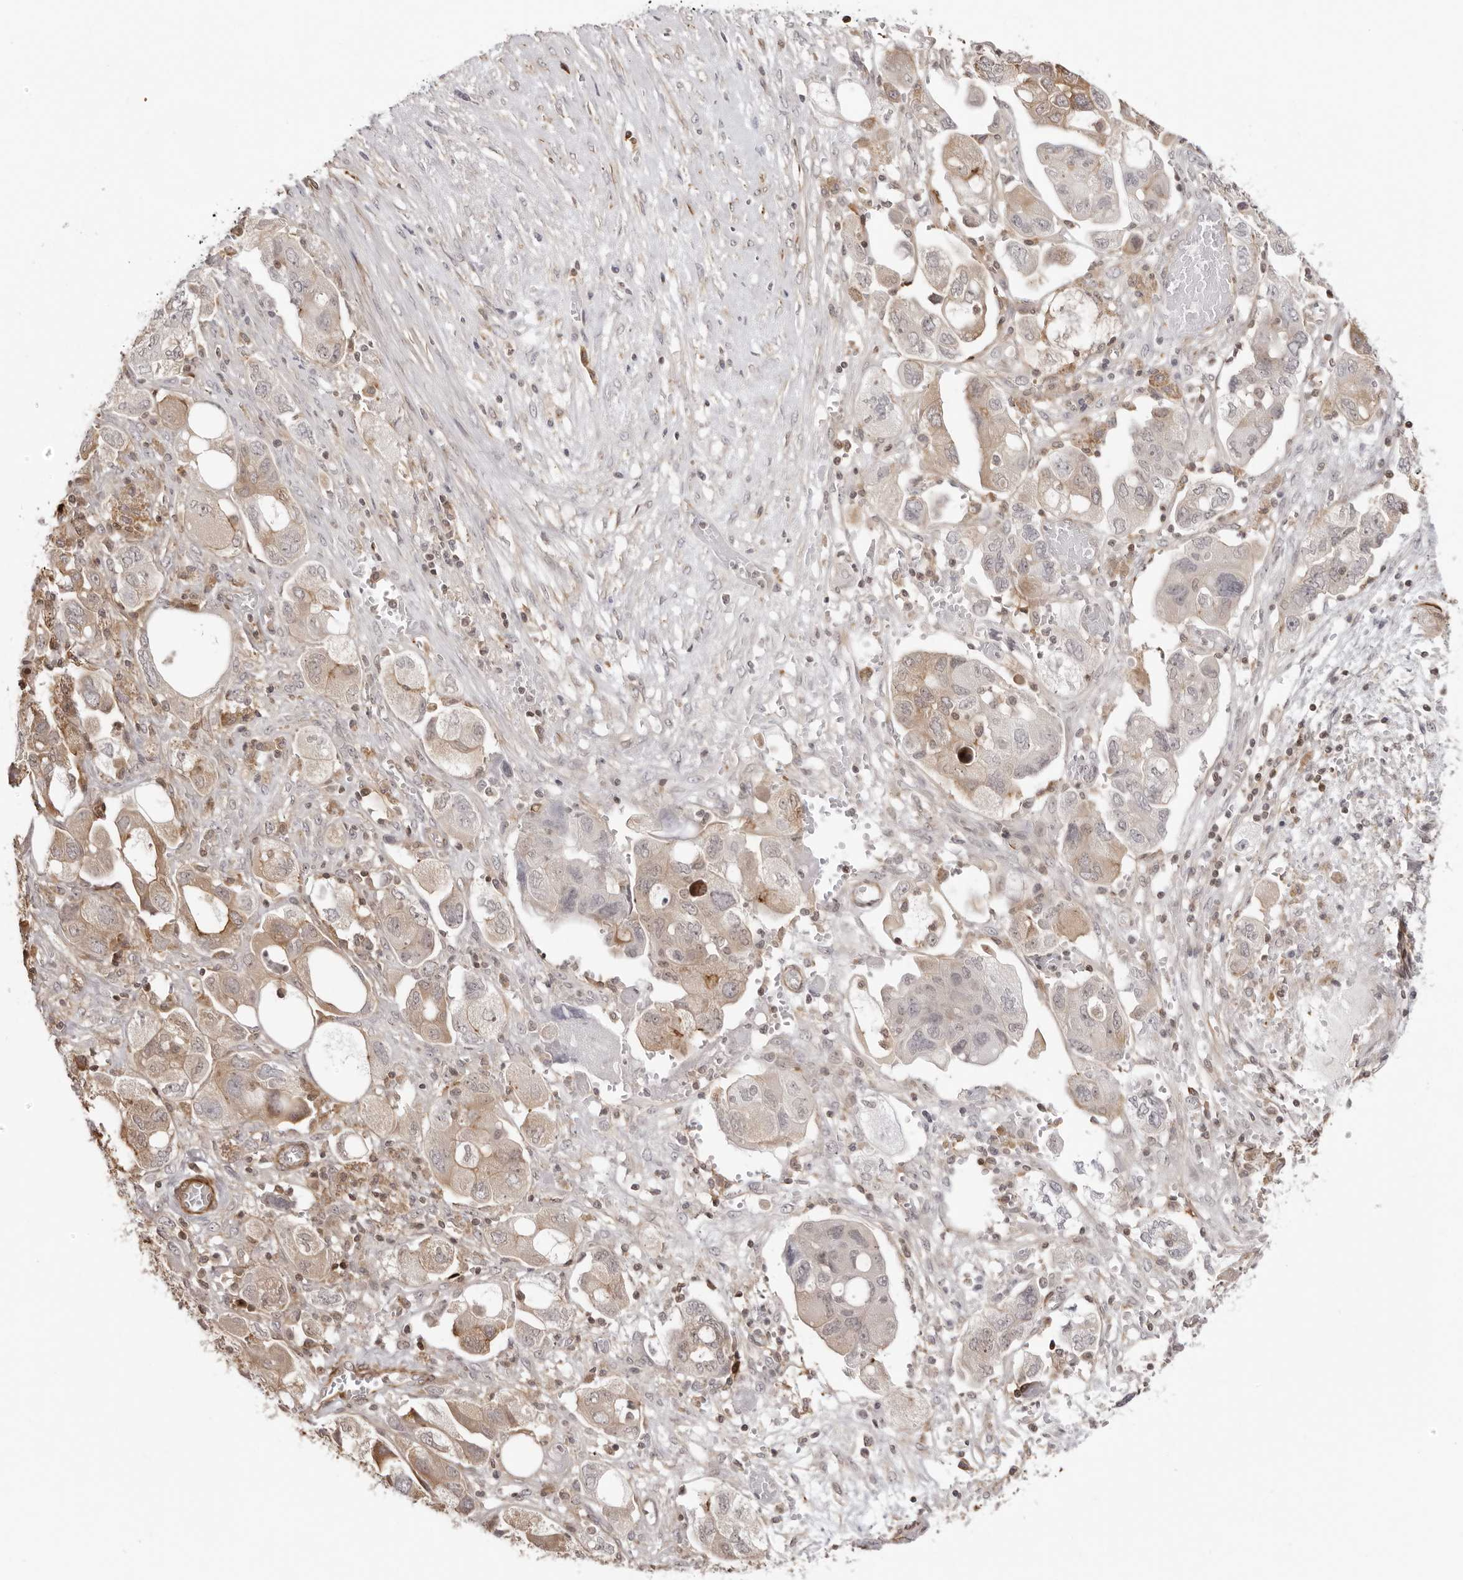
{"staining": {"intensity": "weak", "quantity": "25%-75%", "location": "cytoplasmic/membranous"}, "tissue": "ovarian cancer", "cell_type": "Tumor cells", "image_type": "cancer", "snomed": [{"axis": "morphology", "description": "Carcinoma, NOS"}, {"axis": "morphology", "description": "Cystadenocarcinoma, serous, NOS"}, {"axis": "topography", "description": "Ovary"}], "caption": "Immunohistochemical staining of ovarian carcinoma displays low levels of weak cytoplasmic/membranous protein staining in approximately 25%-75% of tumor cells.", "gene": "UNK", "patient": {"sex": "female", "age": 69}}